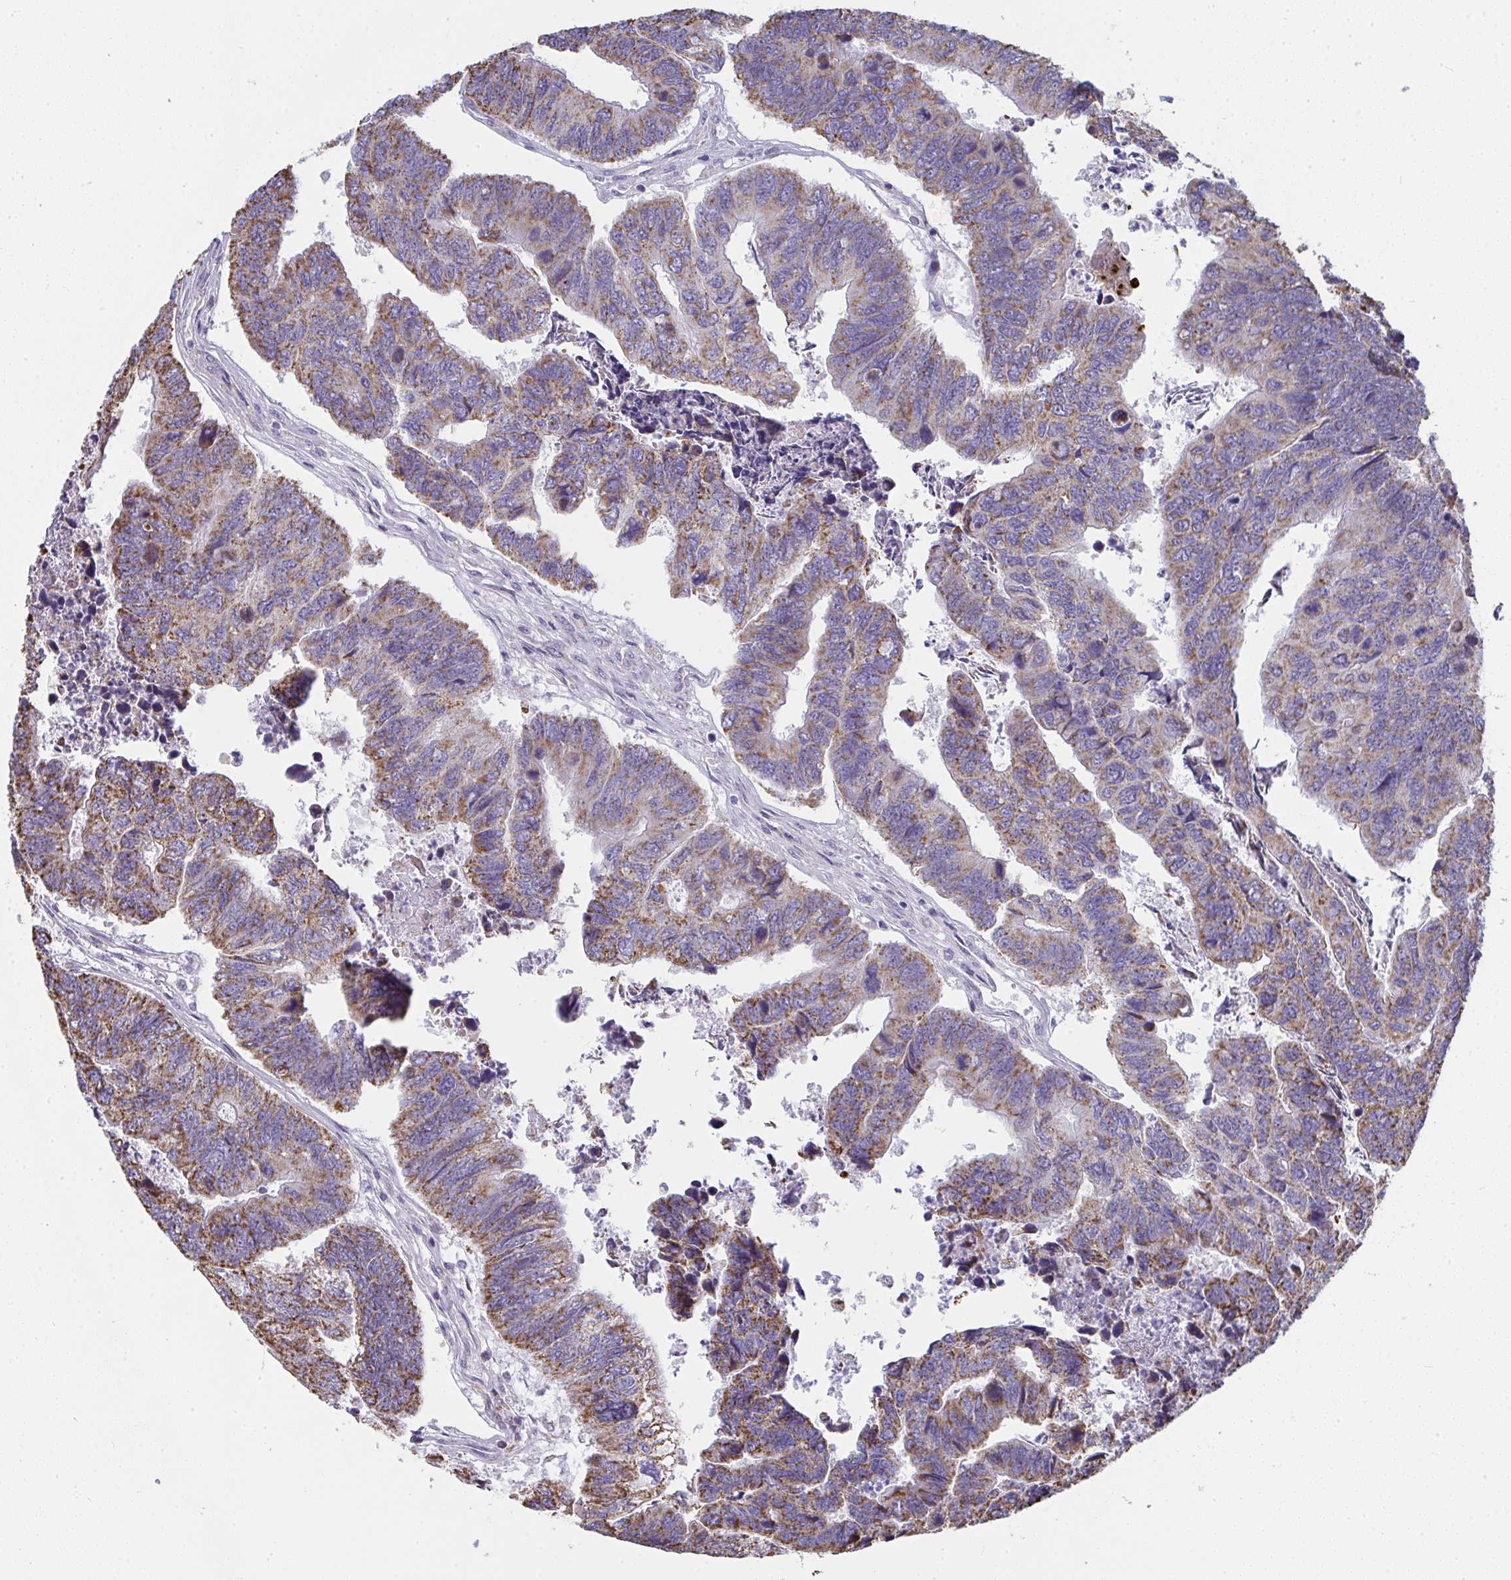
{"staining": {"intensity": "moderate", "quantity": ">75%", "location": "cytoplasmic/membranous"}, "tissue": "colorectal cancer", "cell_type": "Tumor cells", "image_type": "cancer", "snomed": [{"axis": "morphology", "description": "Adenocarcinoma, NOS"}, {"axis": "topography", "description": "Colon"}], "caption": "Tumor cells display moderate cytoplasmic/membranous positivity in approximately >75% of cells in colorectal adenocarcinoma. Ihc stains the protein in brown and the nuclei are stained blue.", "gene": "SLC6A1", "patient": {"sex": "female", "age": 67}}